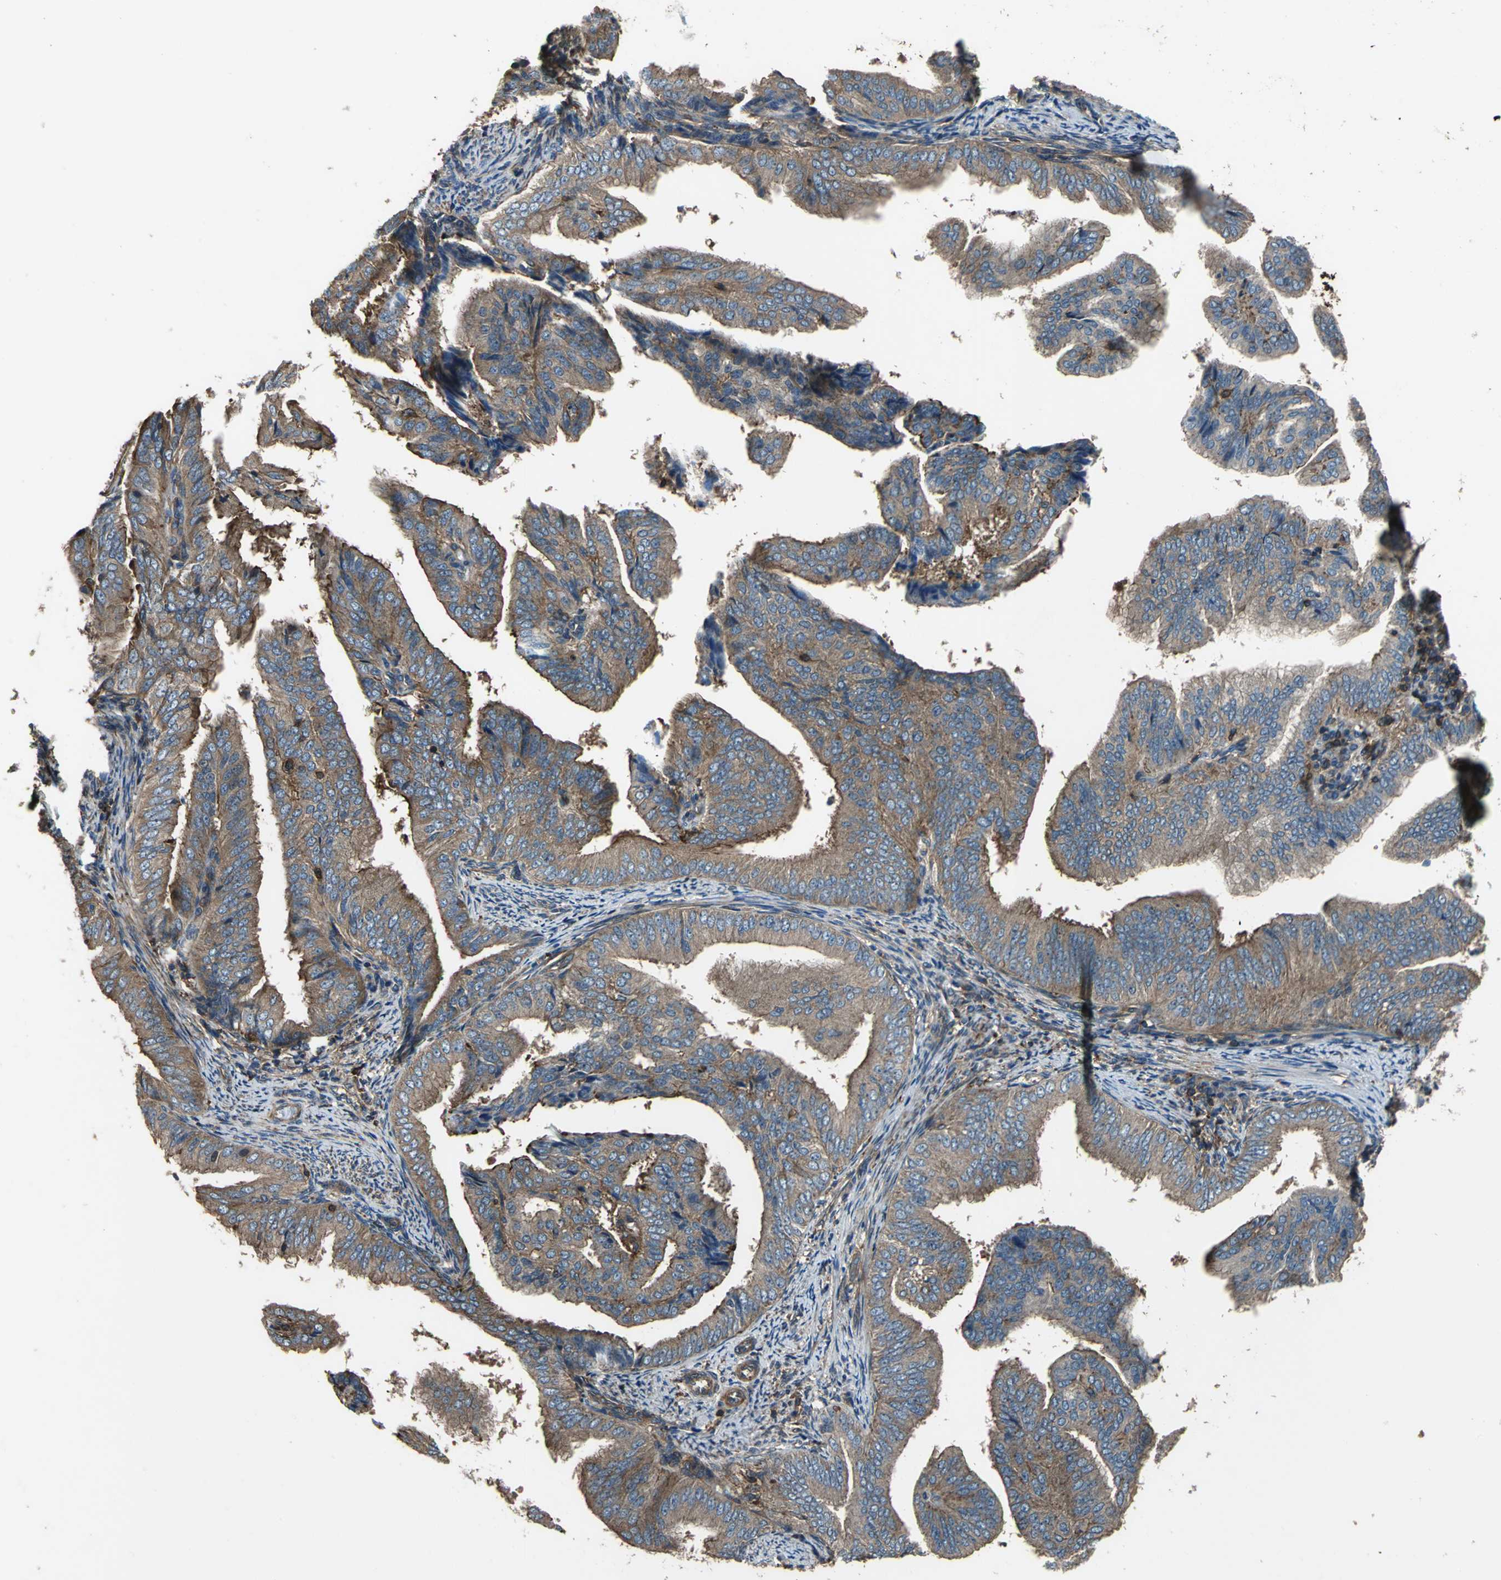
{"staining": {"intensity": "strong", "quantity": ">75%", "location": "cytoplasmic/membranous"}, "tissue": "endometrial cancer", "cell_type": "Tumor cells", "image_type": "cancer", "snomed": [{"axis": "morphology", "description": "Adenocarcinoma, NOS"}, {"axis": "topography", "description": "Endometrium"}], "caption": "An immunohistochemistry (IHC) micrograph of neoplastic tissue is shown. Protein staining in brown labels strong cytoplasmic/membranous positivity in adenocarcinoma (endometrial) within tumor cells.", "gene": "PARVA", "patient": {"sex": "female", "age": 58}}